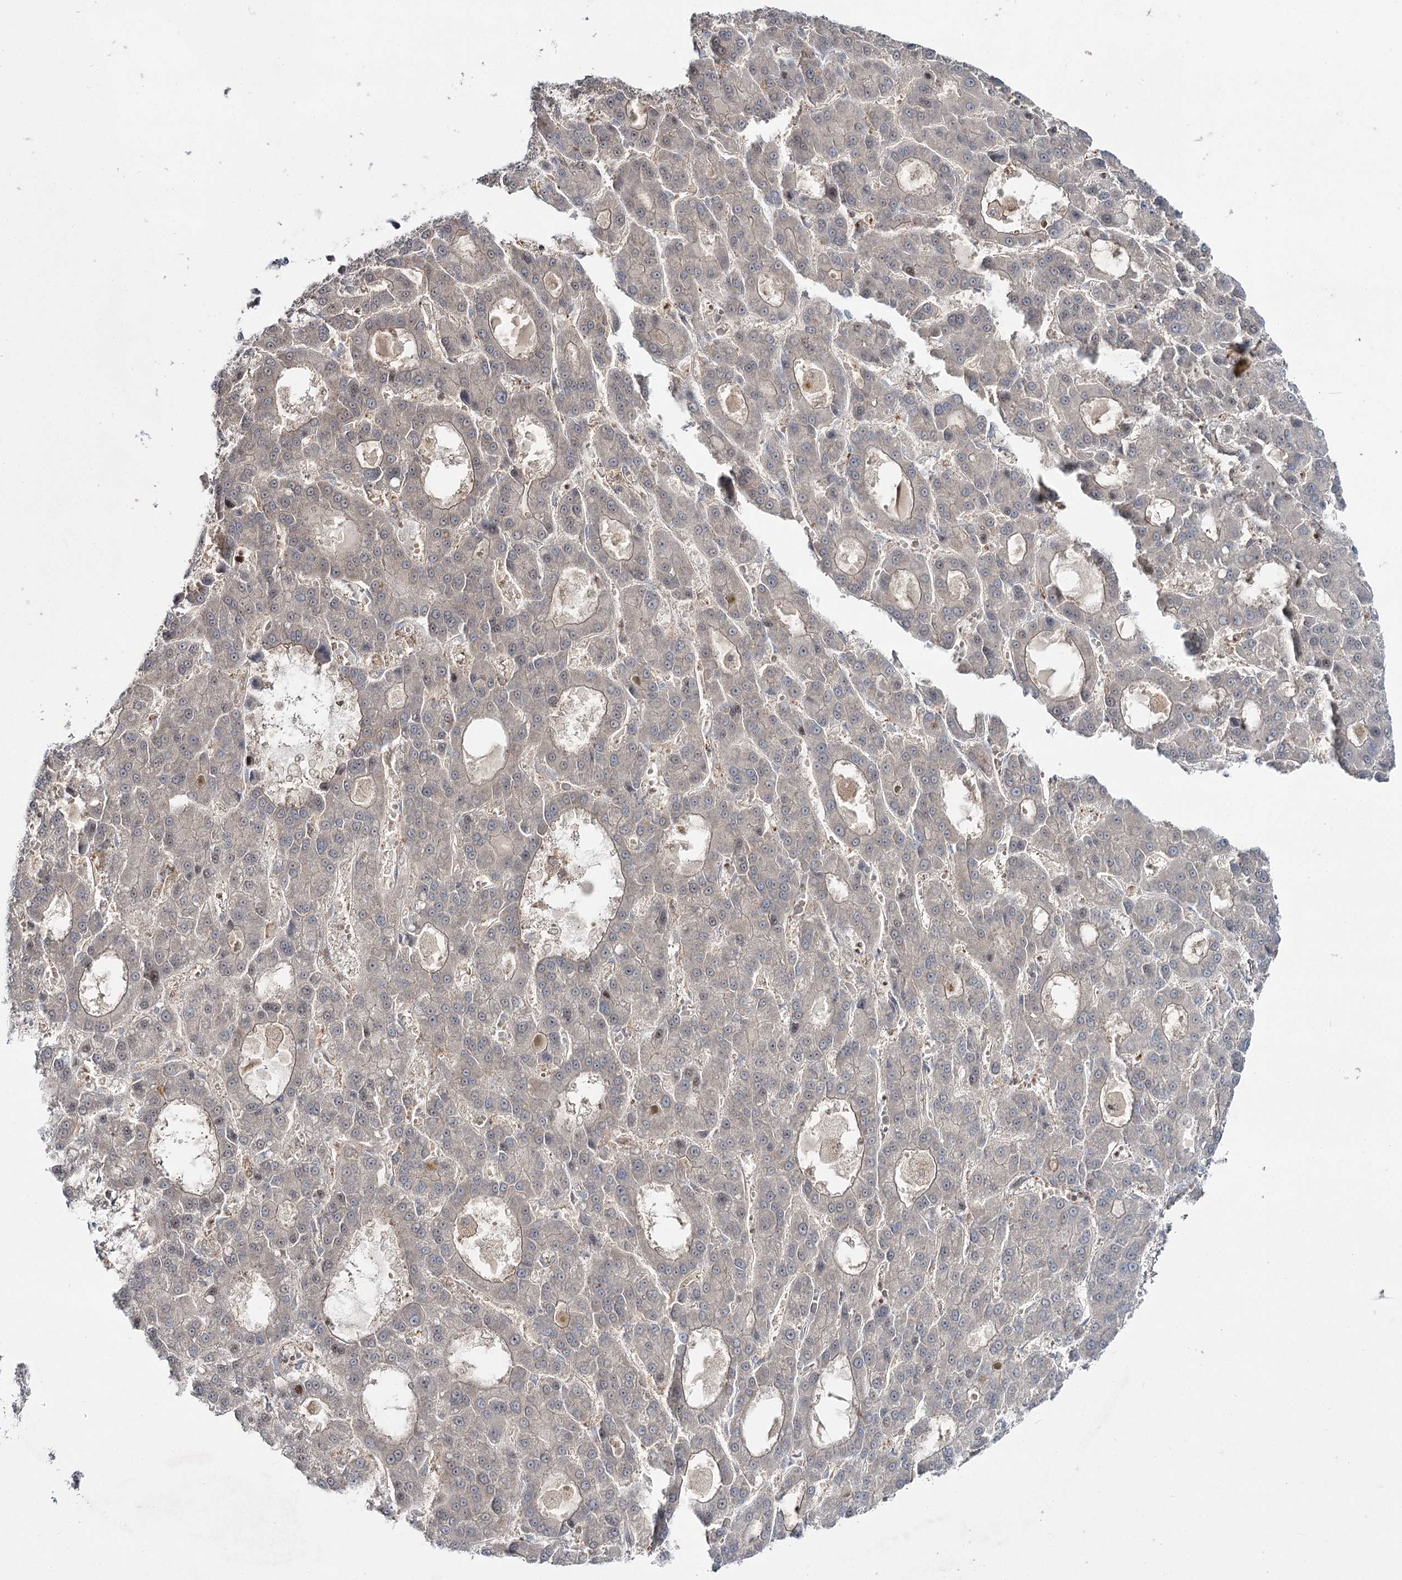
{"staining": {"intensity": "negative", "quantity": "none", "location": "none"}, "tissue": "liver cancer", "cell_type": "Tumor cells", "image_type": "cancer", "snomed": [{"axis": "morphology", "description": "Carcinoma, Hepatocellular, NOS"}, {"axis": "topography", "description": "Liver"}], "caption": "High magnification brightfield microscopy of liver cancer (hepatocellular carcinoma) stained with DAB (3,3'-diaminobenzidine) (brown) and counterstained with hematoxylin (blue): tumor cells show no significant staining.", "gene": "WDR44", "patient": {"sex": "male", "age": 70}}